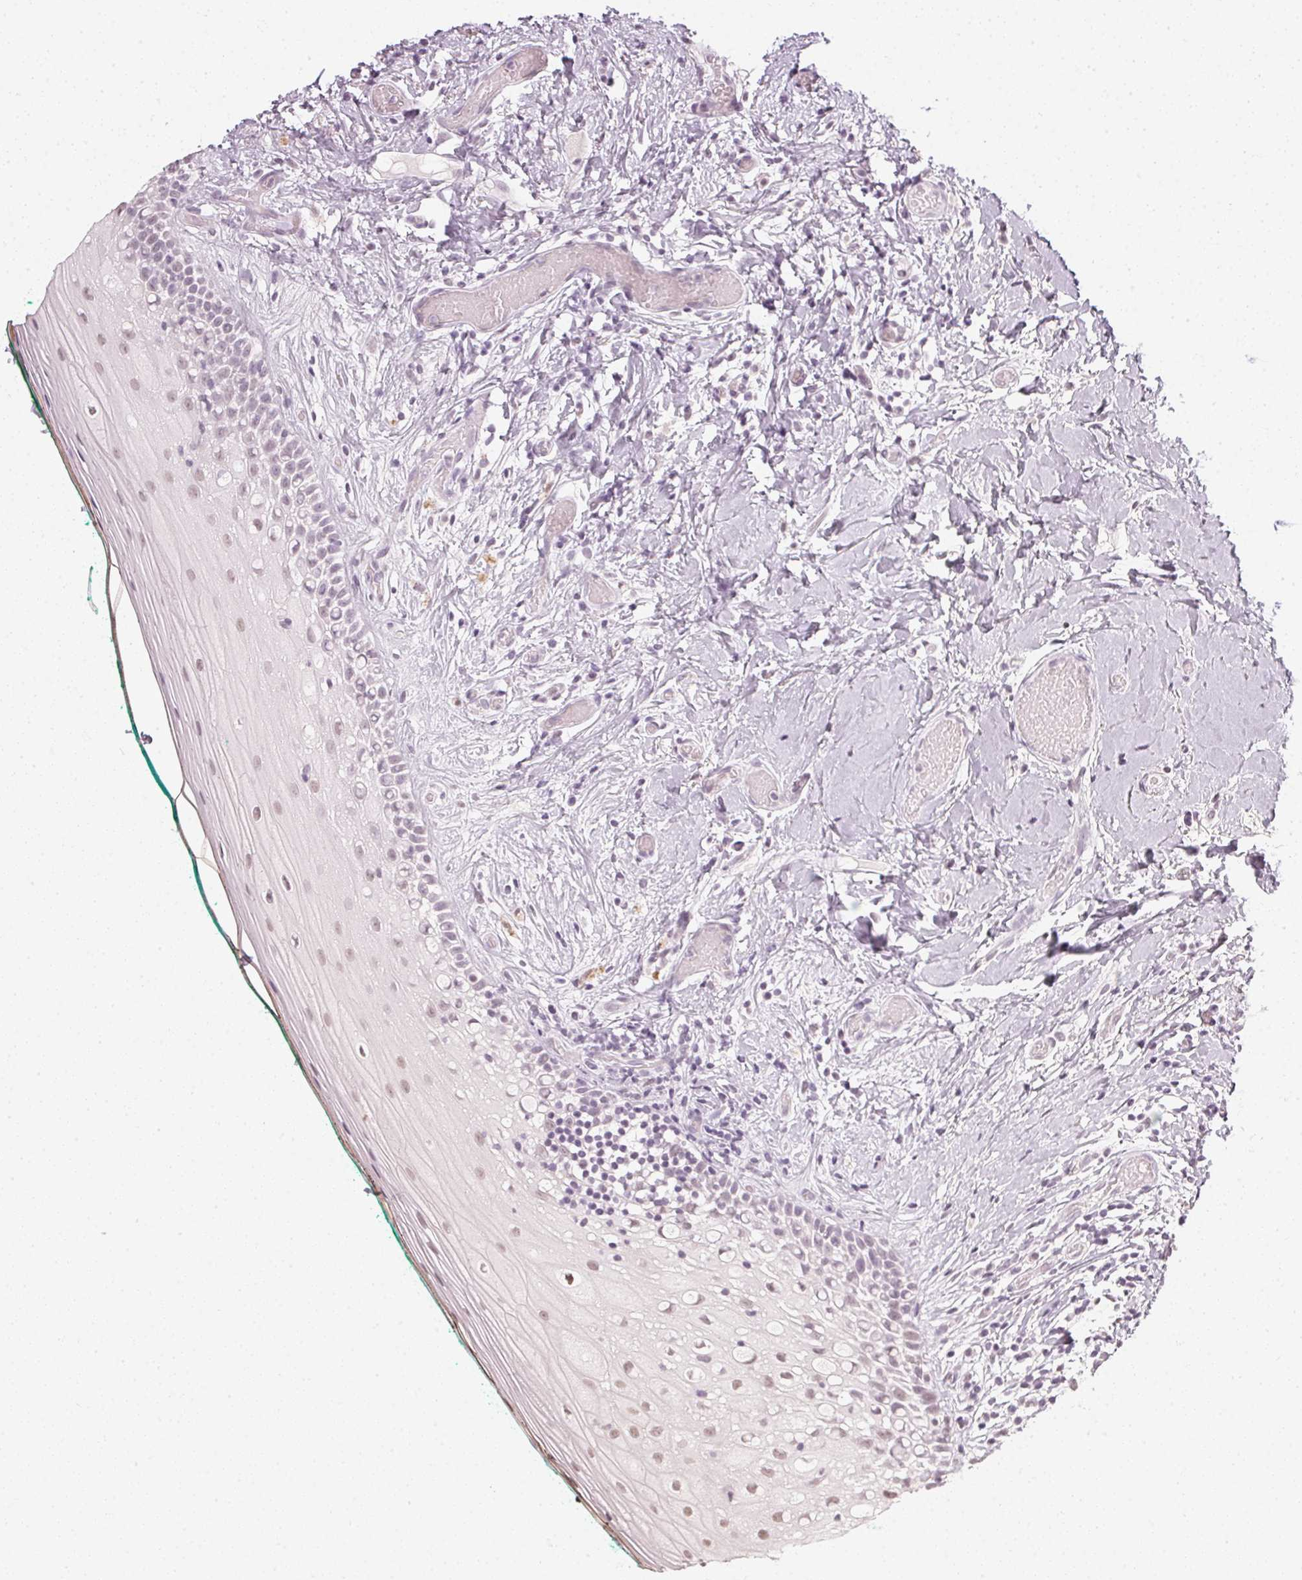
{"staining": {"intensity": "weak", "quantity": "25%-75%", "location": "nuclear"}, "tissue": "oral mucosa", "cell_type": "Squamous epithelial cells", "image_type": "normal", "snomed": [{"axis": "morphology", "description": "Normal tissue, NOS"}, {"axis": "topography", "description": "Oral tissue"}], "caption": "Weak nuclear positivity for a protein is identified in approximately 25%-75% of squamous epithelial cells of normal oral mucosa using immunohistochemistry.", "gene": "DNAJC6", "patient": {"sex": "female", "age": 83}}